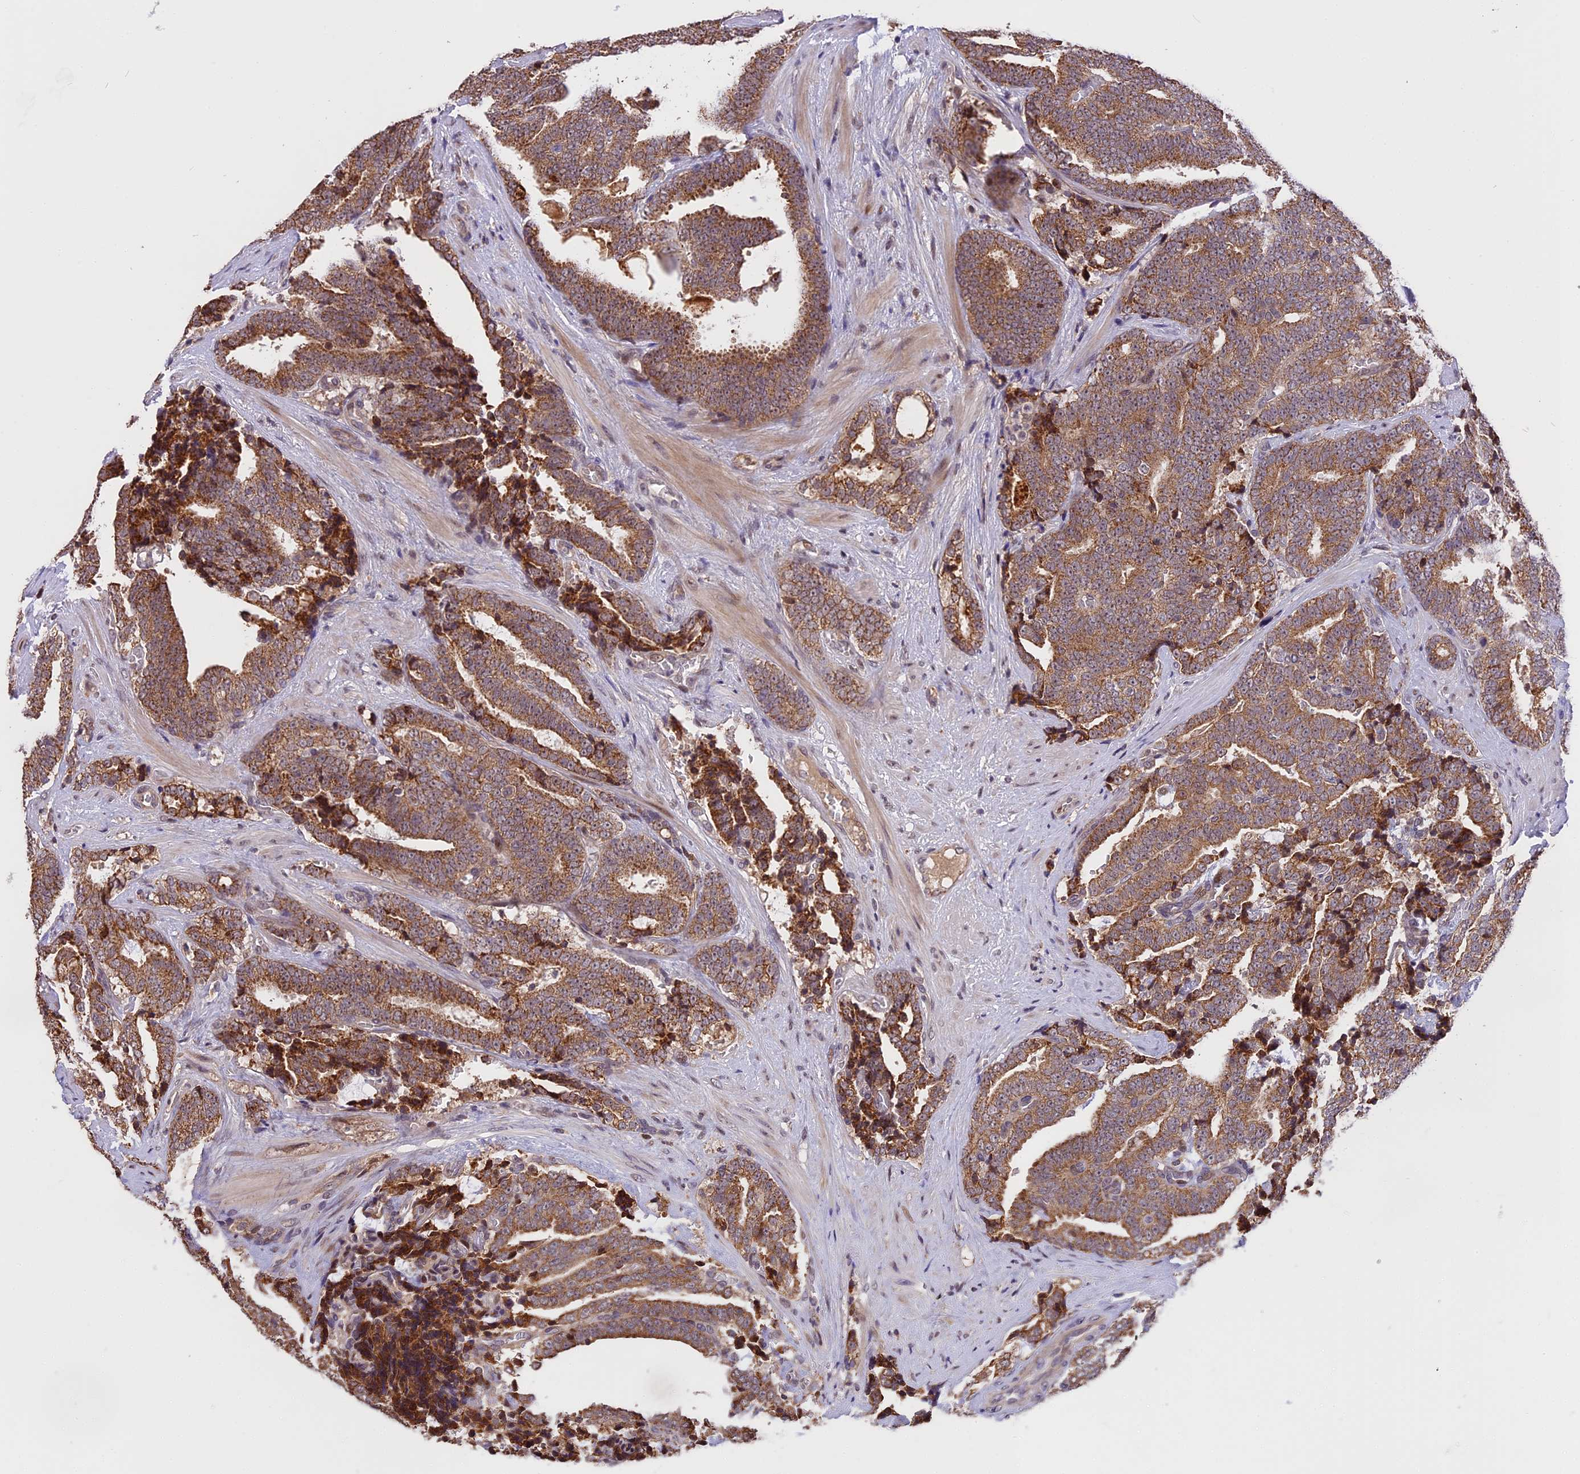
{"staining": {"intensity": "moderate", "quantity": ">75%", "location": "cytoplasmic/membranous"}, "tissue": "prostate cancer", "cell_type": "Tumor cells", "image_type": "cancer", "snomed": [{"axis": "morphology", "description": "Adenocarcinoma, High grade"}, {"axis": "topography", "description": "Prostate and seminal vesicle, NOS"}], "caption": "A histopathology image of prostate cancer (adenocarcinoma (high-grade)) stained for a protein displays moderate cytoplasmic/membranous brown staining in tumor cells.", "gene": "RERGL", "patient": {"sex": "male", "age": 67}}